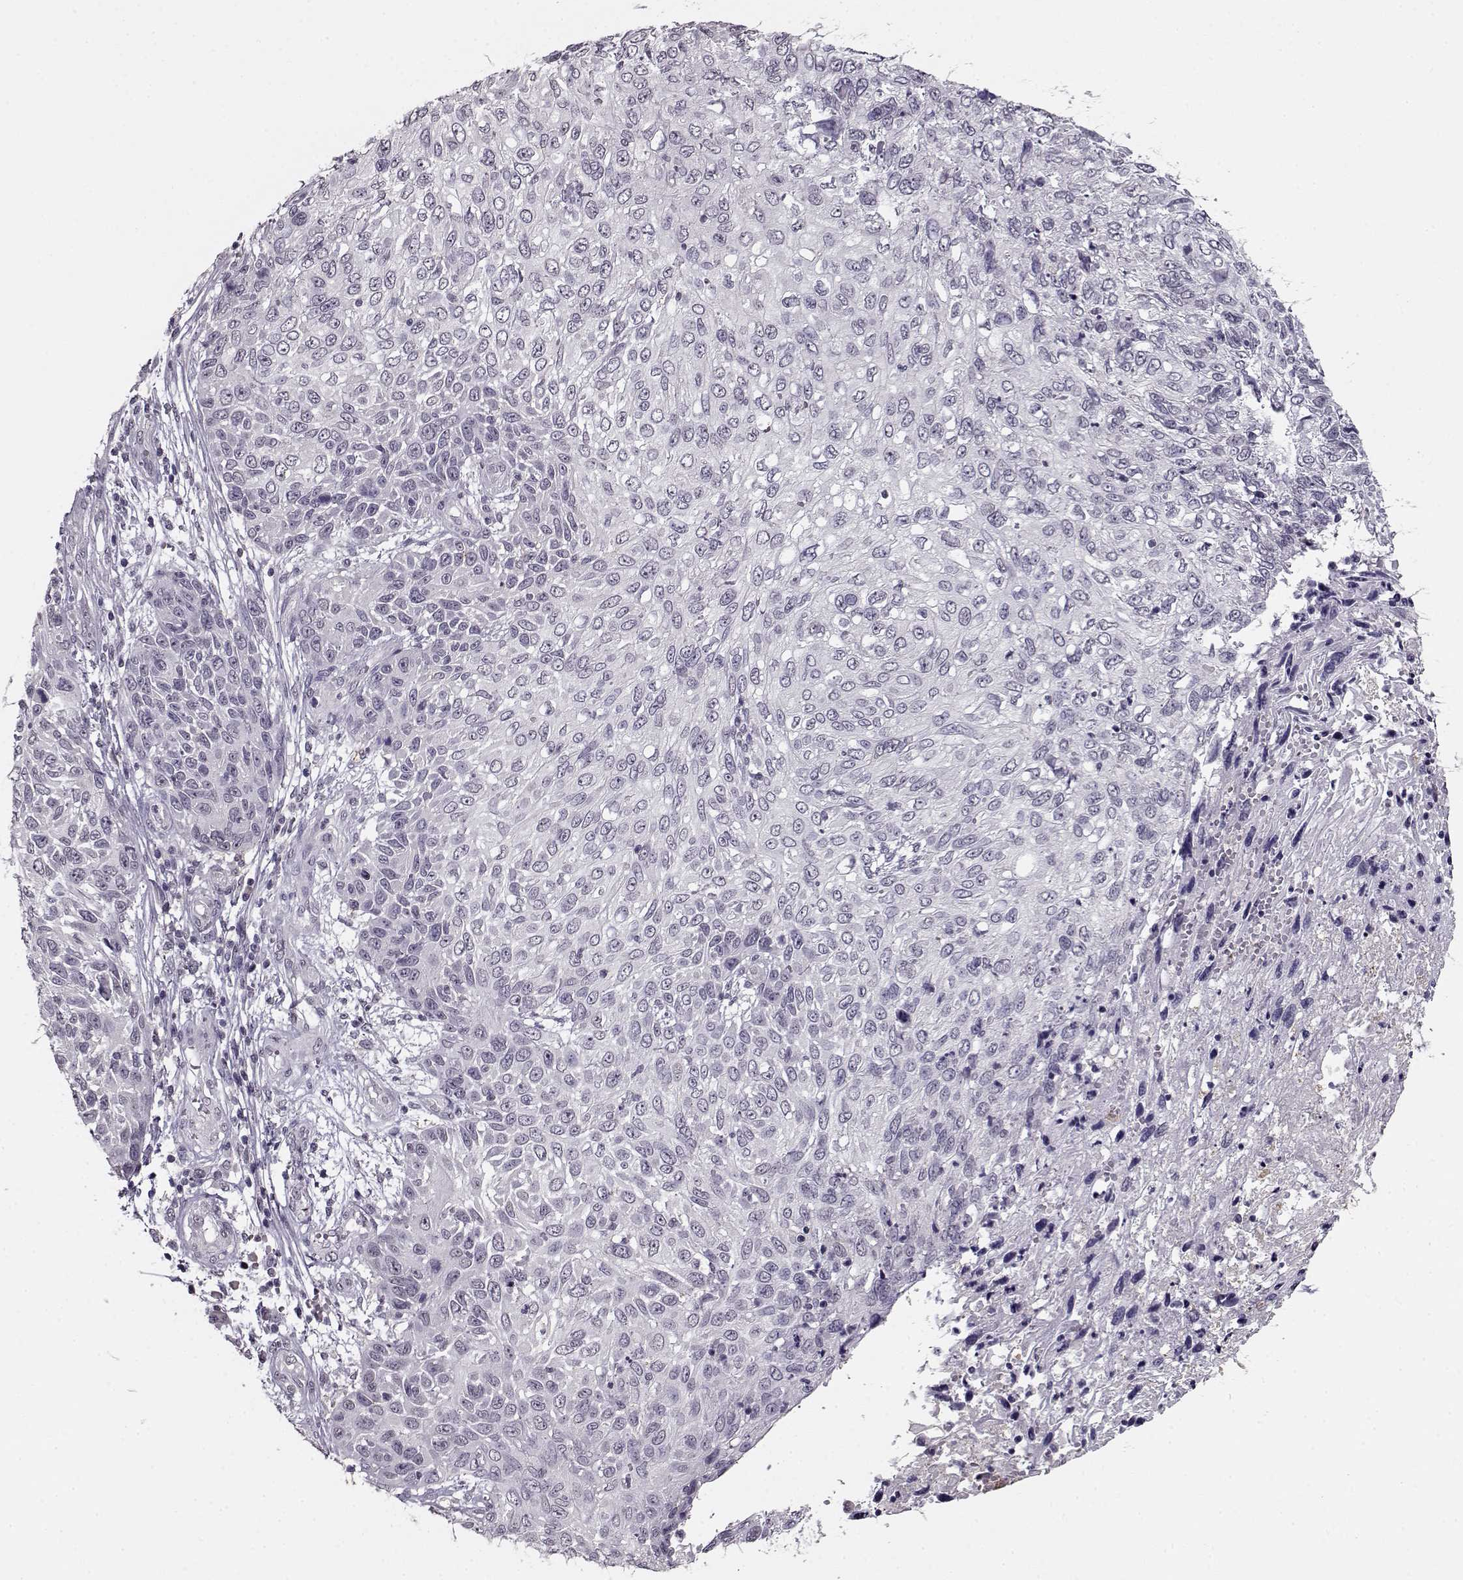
{"staining": {"intensity": "negative", "quantity": "none", "location": "none"}, "tissue": "skin cancer", "cell_type": "Tumor cells", "image_type": "cancer", "snomed": [{"axis": "morphology", "description": "Squamous cell carcinoma, NOS"}, {"axis": "topography", "description": "Skin"}], "caption": "The micrograph shows no staining of tumor cells in skin squamous cell carcinoma.", "gene": "RP1L1", "patient": {"sex": "male", "age": 92}}